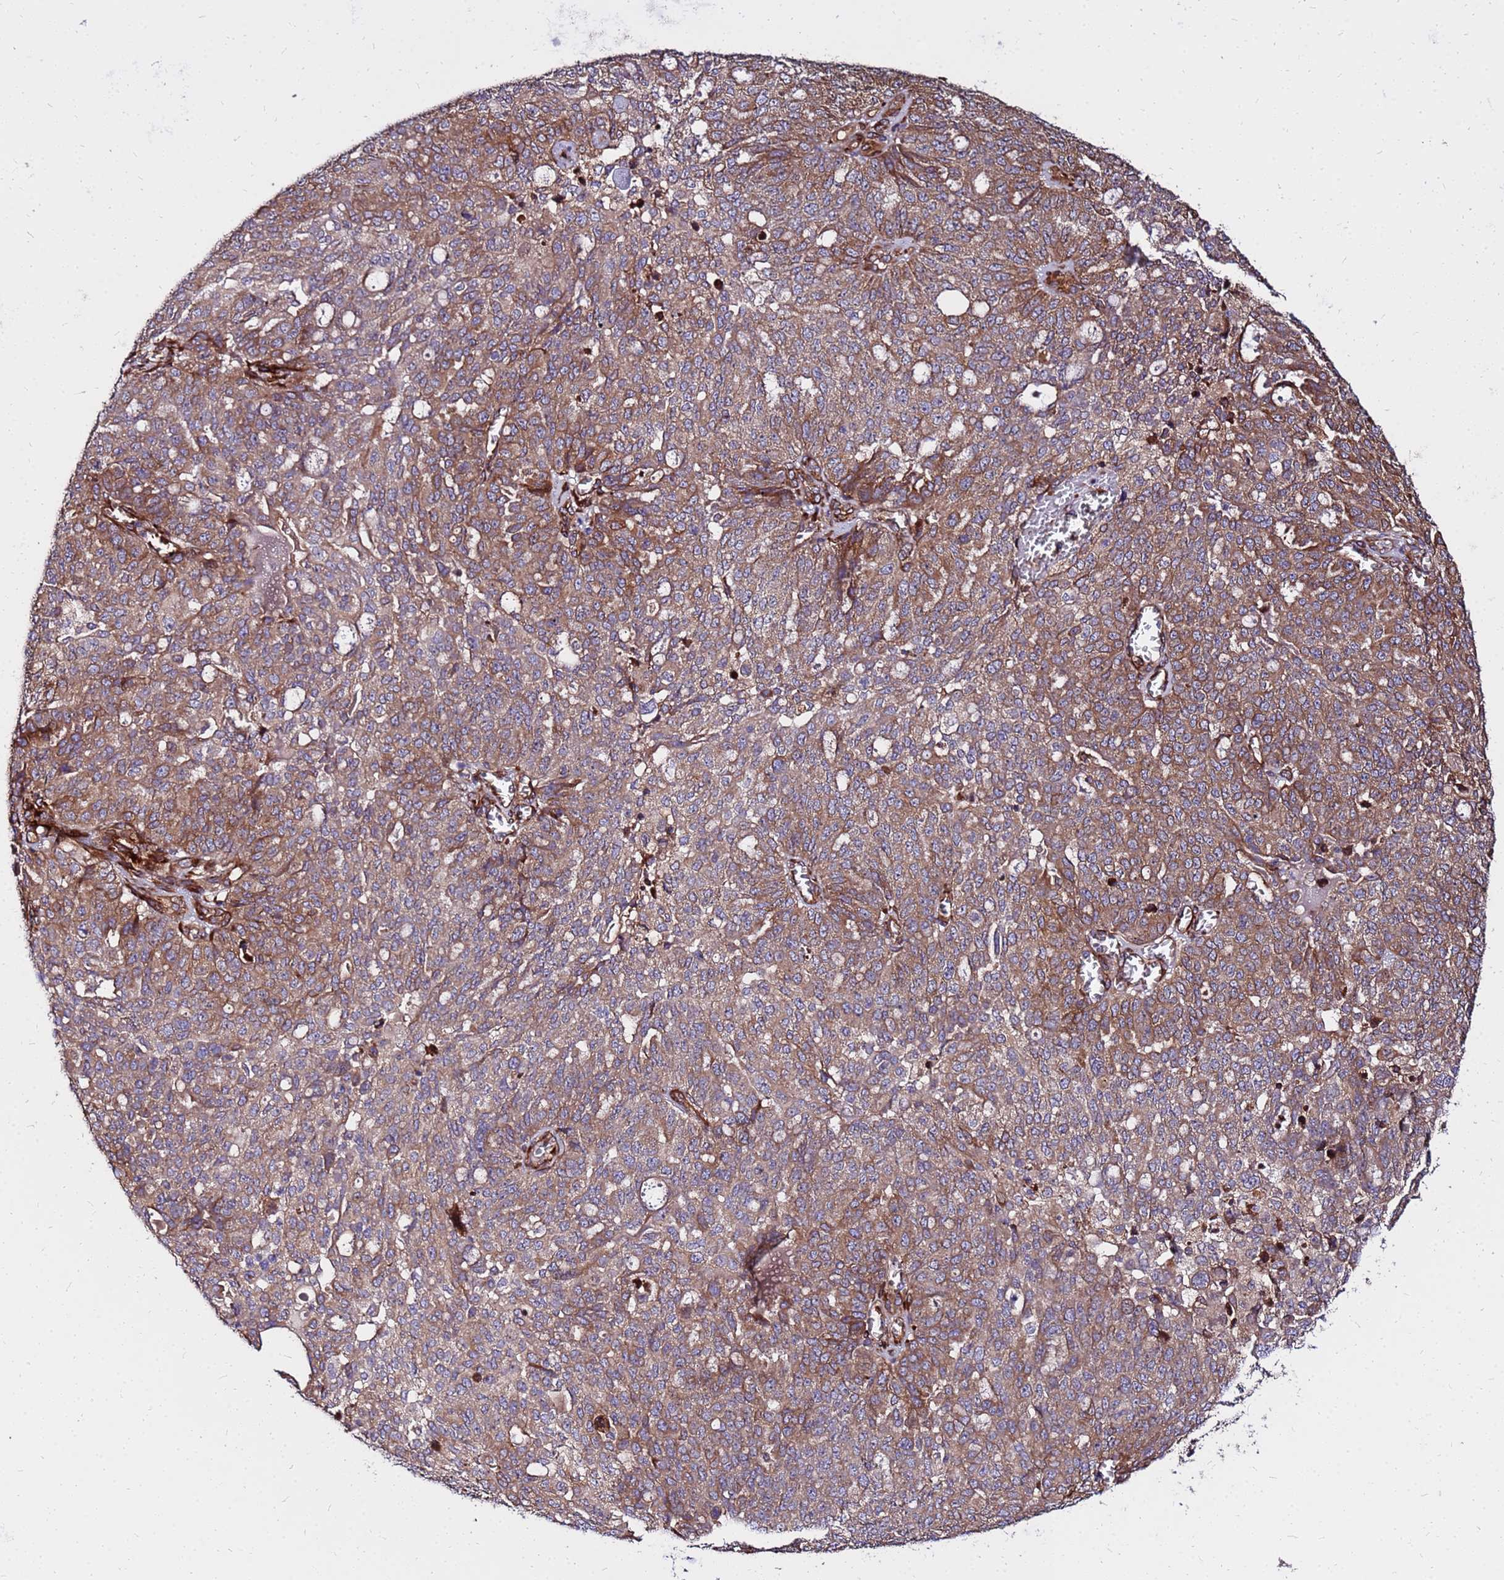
{"staining": {"intensity": "moderate", "quantity": ">75%", "location": "cytoplasmic/membranous"}, "tissue": "ovarian cancer", "cell_type": "Tumor cells", "image_type": "cancer", "snomed": [{"axis": "morphology", "description": "Cystadenocarcinoma, serous, NOS"}, {"axis": "topography", "description": "Soft tissue"}, {"axis": "topography", "description": "Ovary"}], "caption": "Serous cystadenocarcinoma (ovarian) stained for a protein (brown) shows moderate cytoplasmic/membranous positive staining in about >75% of tumor cells.", "gene": "WWC2", "patient": {"sex": "female", "age": 57}}